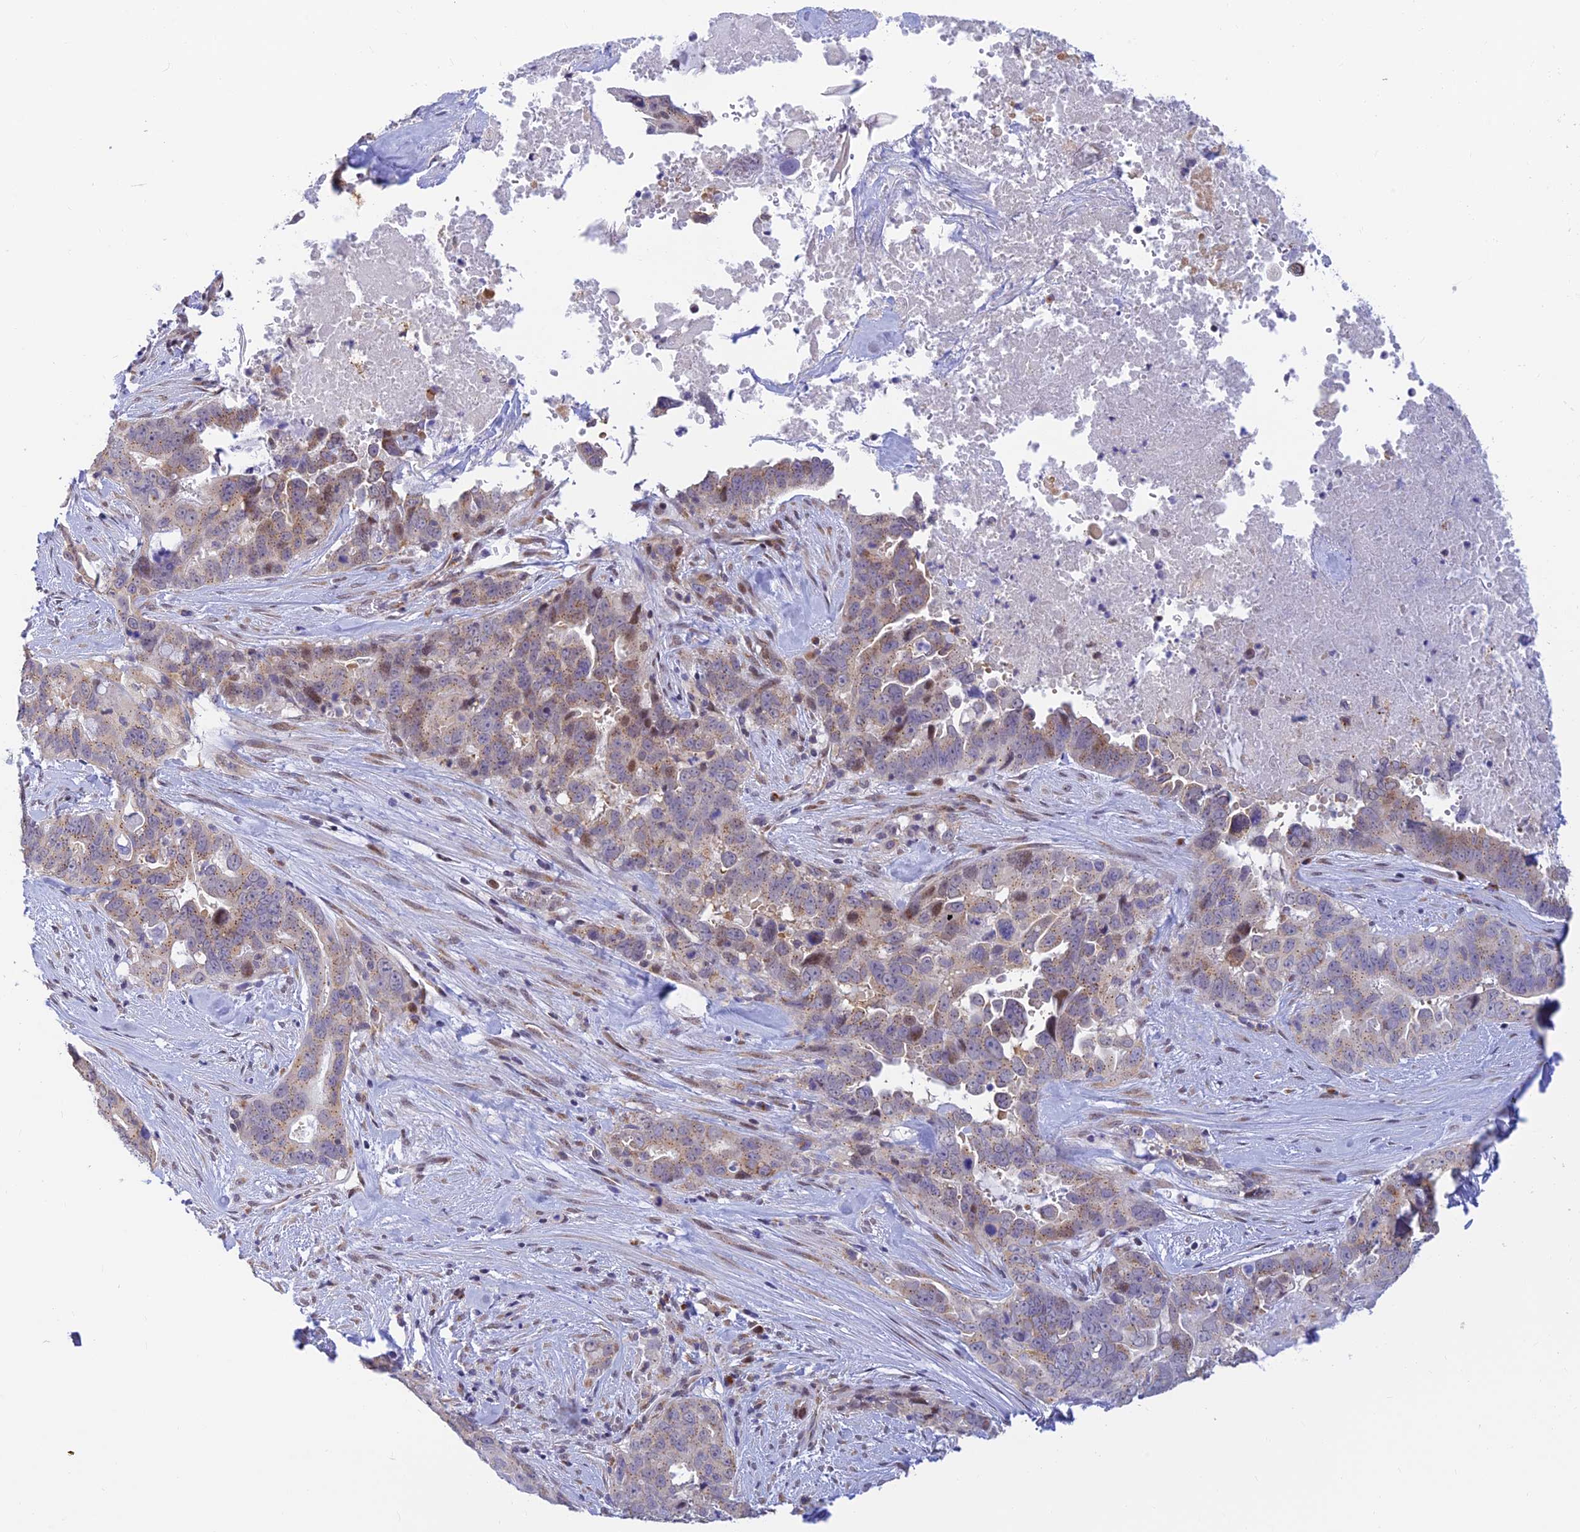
{"staining": {"intensity": "moderate", "quantity": "<25%", "location": "cytoplasmic/membranous,nuclear"}, "tissue": "pancreatic cancer", "cell_type": "Tumor cells", "image_type": "cancer", "snomed": [{"axis": "morphology", "description": "Adenocarcinoma, NOS"}, {"axis": "topography", "description": "Pancreas"}], "caption": "A high-resolution histopathology image shows immunohistochemistry staining of pancreatic adenocarcinoma, which shows moderate cytoplasmic/membranous and nuclear positivity in approximately <25% of tumor cells.", "gene": "INKA1", "patient": {"sex": "male", "age": 80}}